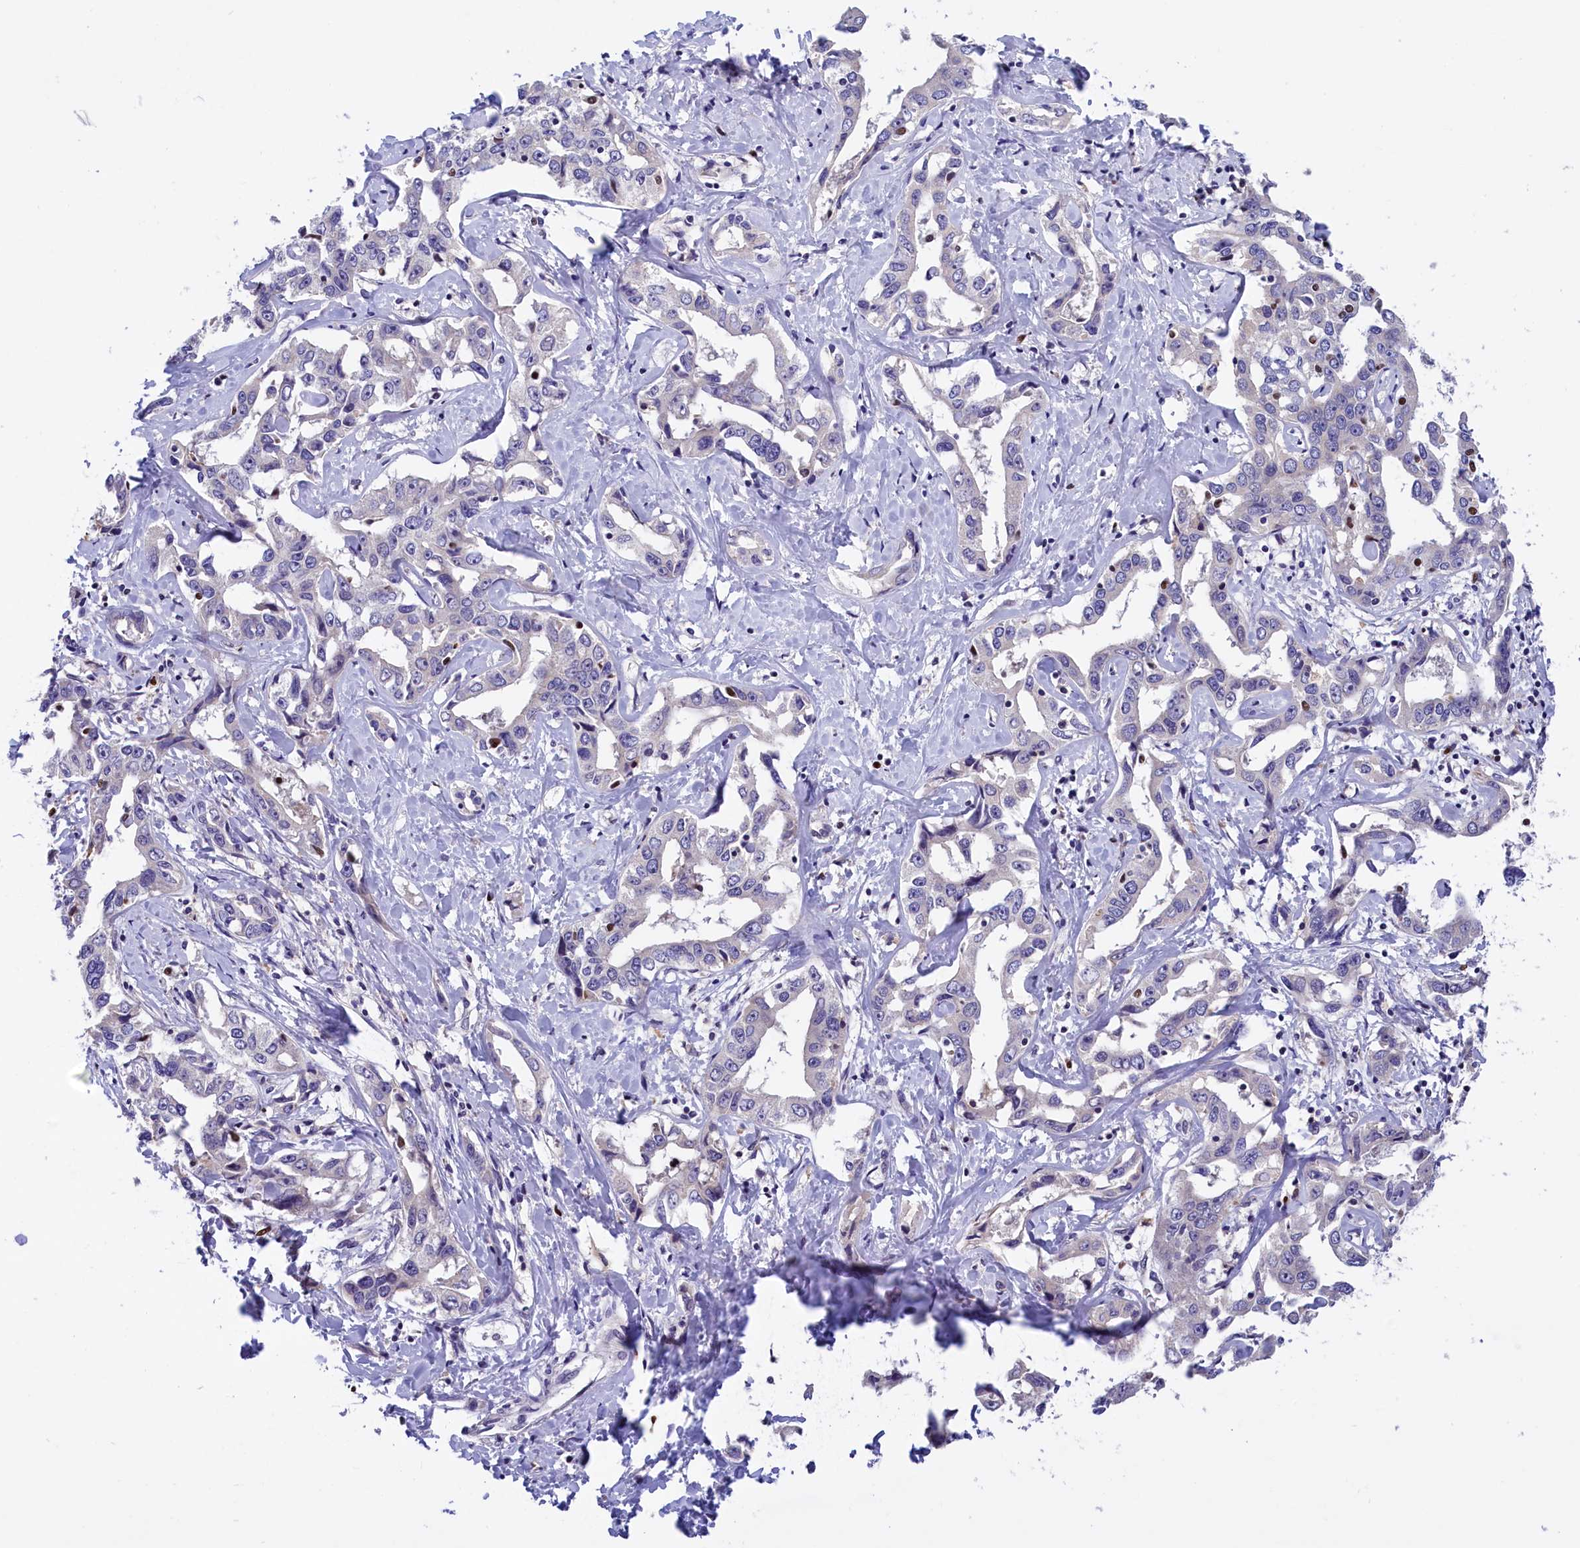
{"staining": {"intensity": "negative", "quantity": "none", "location": "none"}, "tissue": "liver cancer", "cell_type": "Tumor cells", "image_type": "cancer", "snomed": [{"axis": "morphology", "description": "Cholangiocarcinoma"}, {"axis": "topography", "description": "Liver"}], "caption": "This is an immunohistochemistry (IHC) micrograph of human liver cancer. There is no expression in tumor cells.", "gene": "BTBD9", "patient": {"sex": "male", "age": 59}}